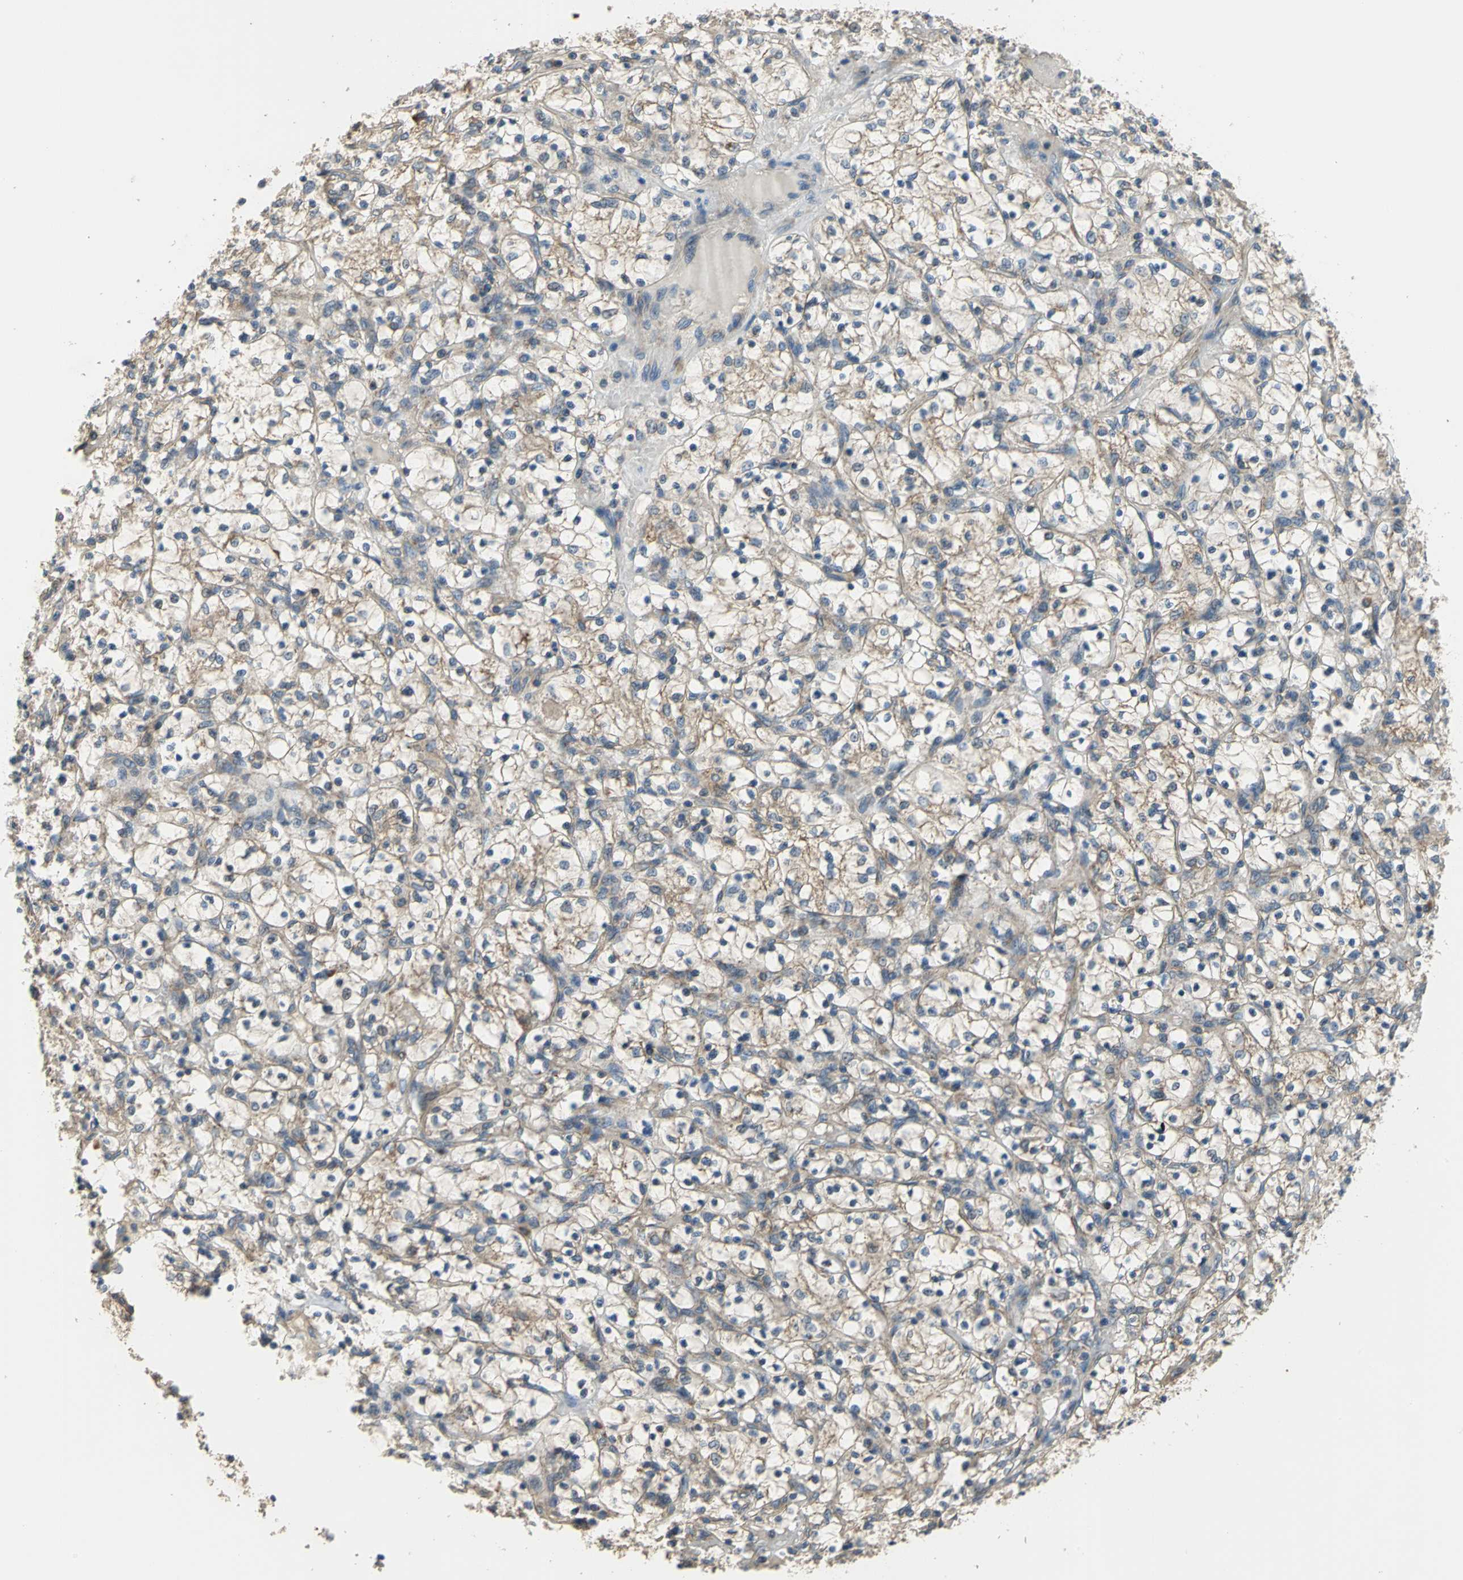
{"staining": {"intensity": "moderate", "quantity": "<25%", "location": "cytoplasmic/membranous"}, "tissue": "renal cancer", "cell_type": "Tumor cells", "image_type": "cancer", "snomed": [{"axis": "morphology", "description": "Adenocarcinoma, NOS"}, {"axis": "topography", "description": "Kidney"}], "caption": "This is an image of immunohistochemistry (IHC) staining of renal adenocarcinoma, which shows moderate staining in the cytoplasmic/membranous of tumor cells.", "gene": "TRAK1", "patient": {"sex": "female", "age": 69}}